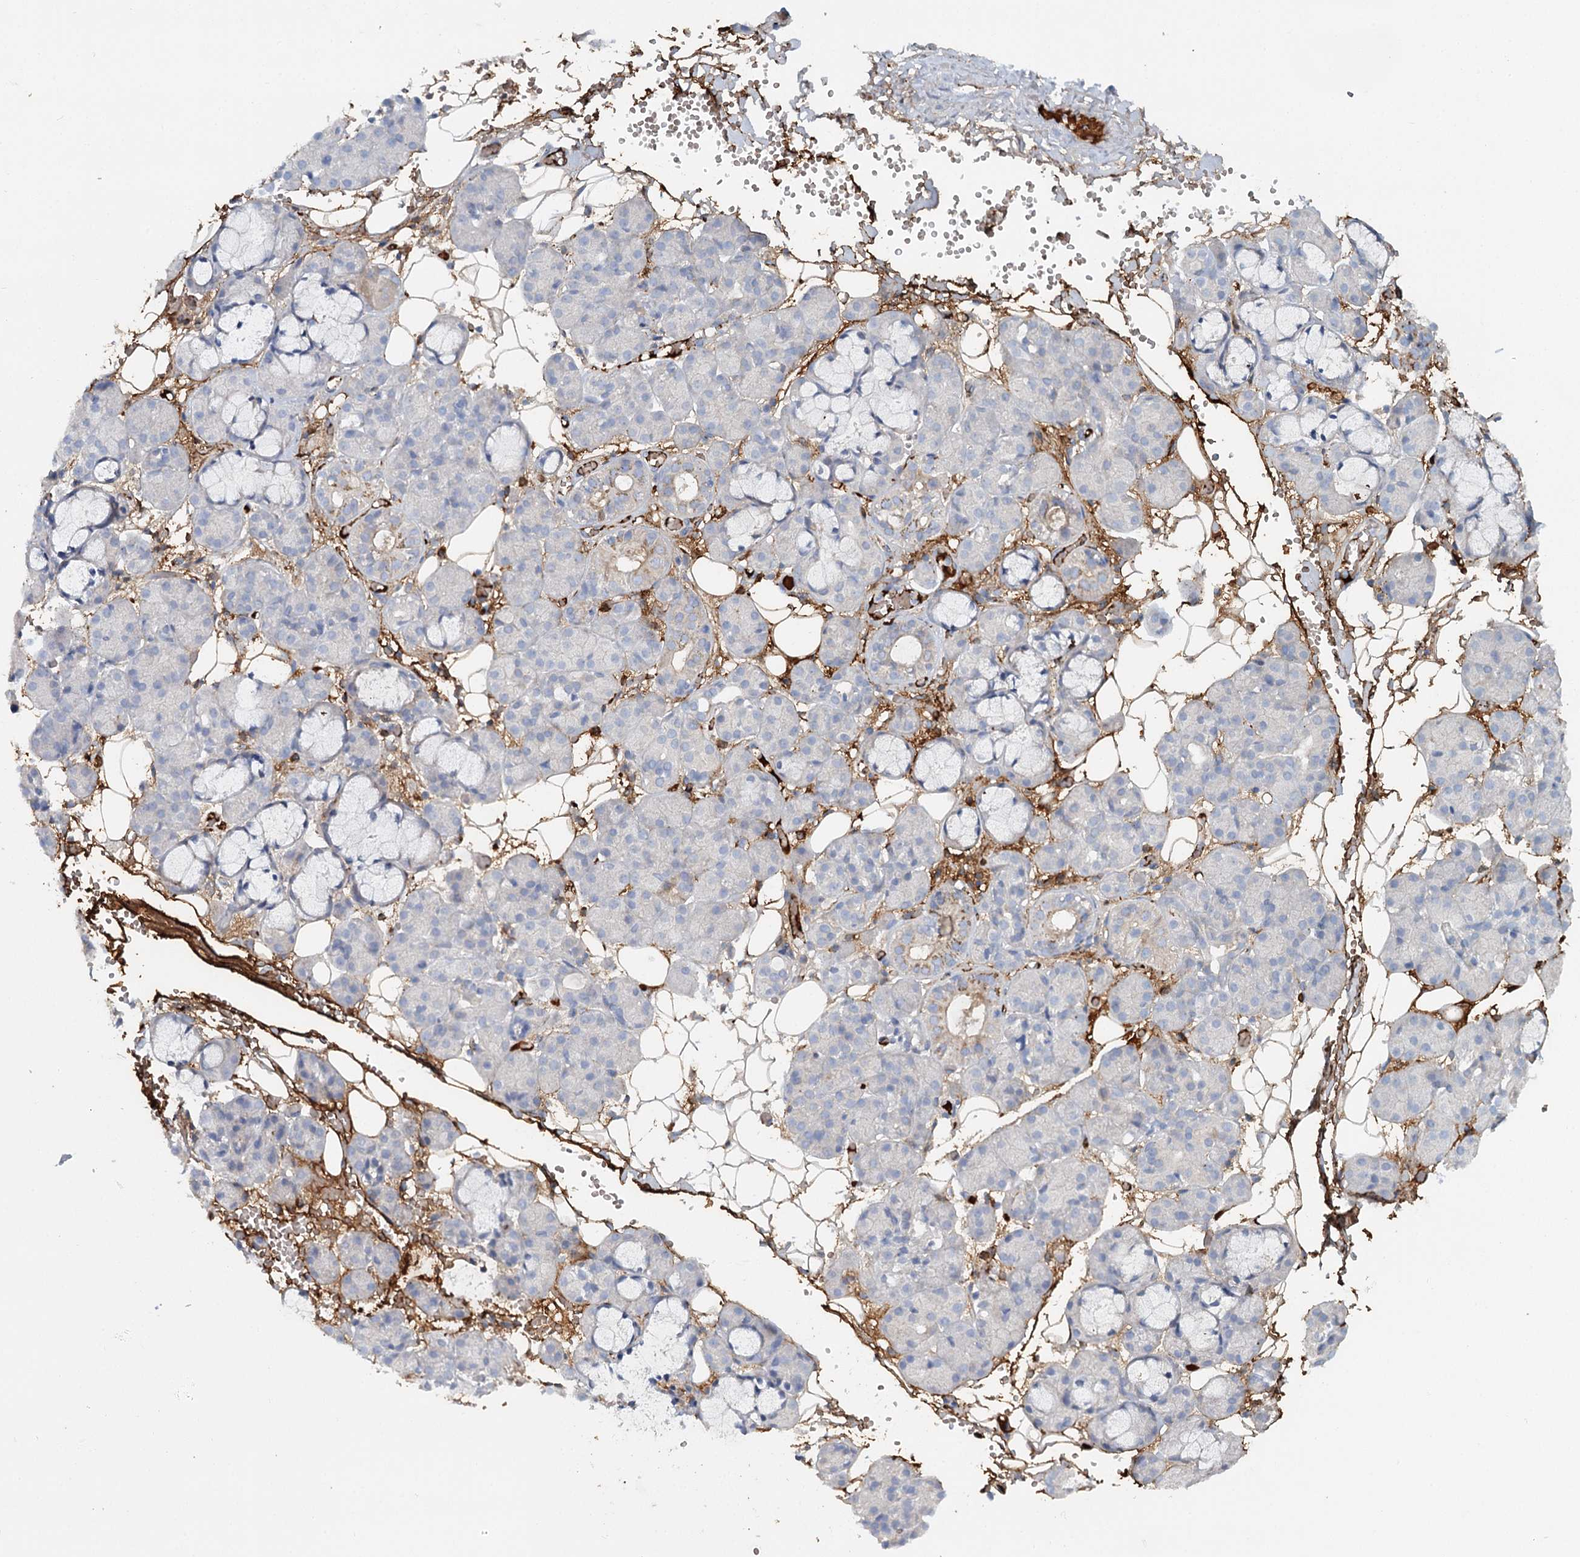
{"staining": {"intensity": "negative", "quantity": "none", "location": "none"}, "tissue": "salivary gland", "cell_type": "Glandular cells", "image_type": "normal", "snomed": [{"axis": "morphology", "description": "Normal tissue, NOS"}, {"axis": "topography", "description": "Salivary gland"}], "caption": "The micrograph shows no staining of glandular cells in unremarkable salivary gland. (DAB immunohistochemistry (IHC) visualized using brightfield microscopy, high magnification).", "gene": "ALKBH8", "patient": {"sex": "male", "age": 63}}